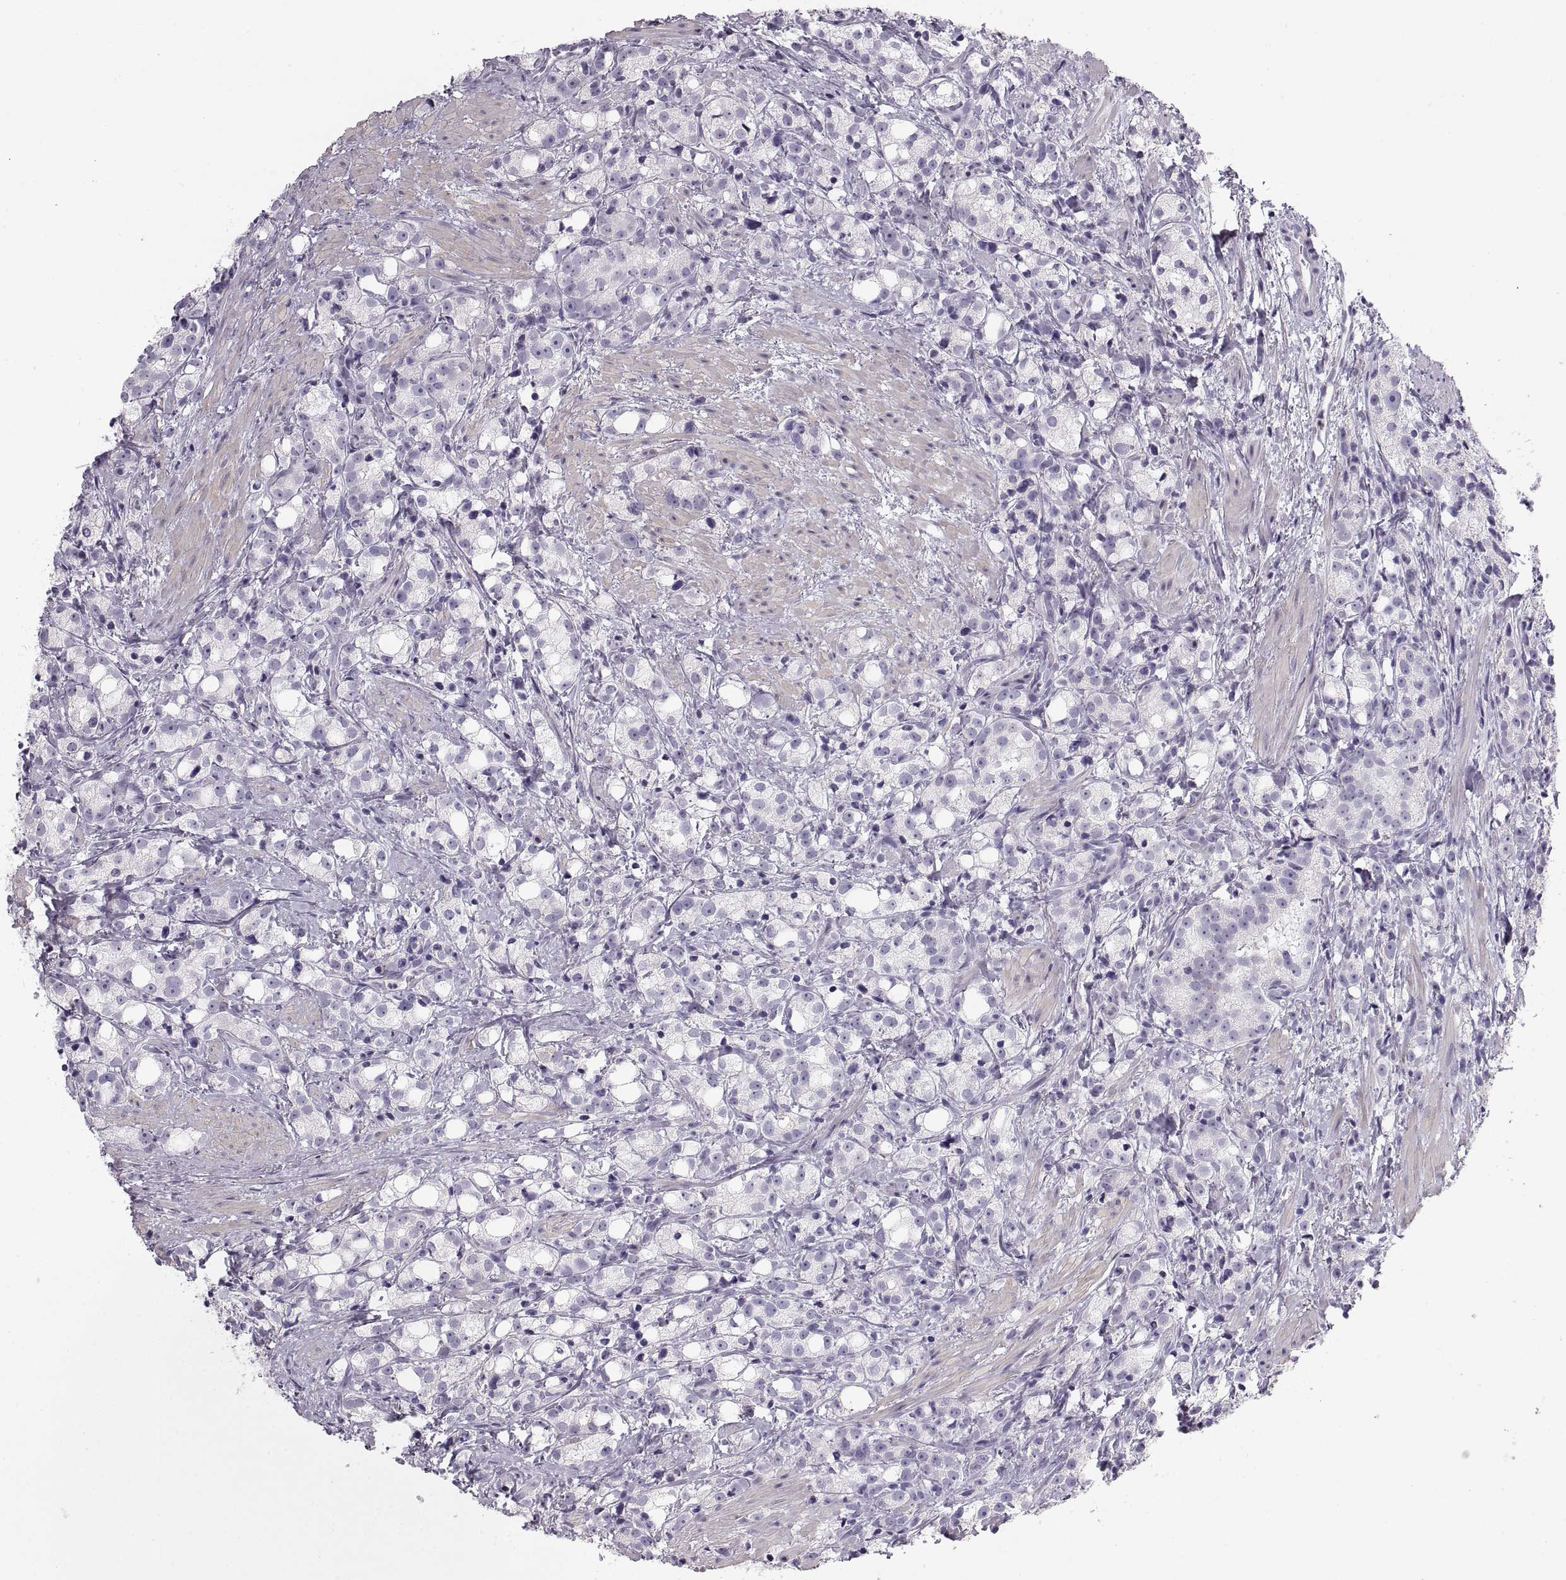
{"staining": {"intensity": "moderate", "quantity": "<25%", "location": "cytoplasmic/membranous"}, "tissue": "prostate cancer", "cell_type": "Tumor cells", "image_type": "cancer", "snomed": [{"axis": "morphology", "description": "Adenocarcinoma, High grade"}, {"axis": "topography", "description": "Prostate"}], "caption": "This is a photomicrograph of IHC staining of prostate cancer (high-grade adenocarcinoma), which shows moderate expression in the cytoplasmic/membranous of tumor cells.", "gene": "COL9A3", "patient": {"sex": "male", "age": 53}}